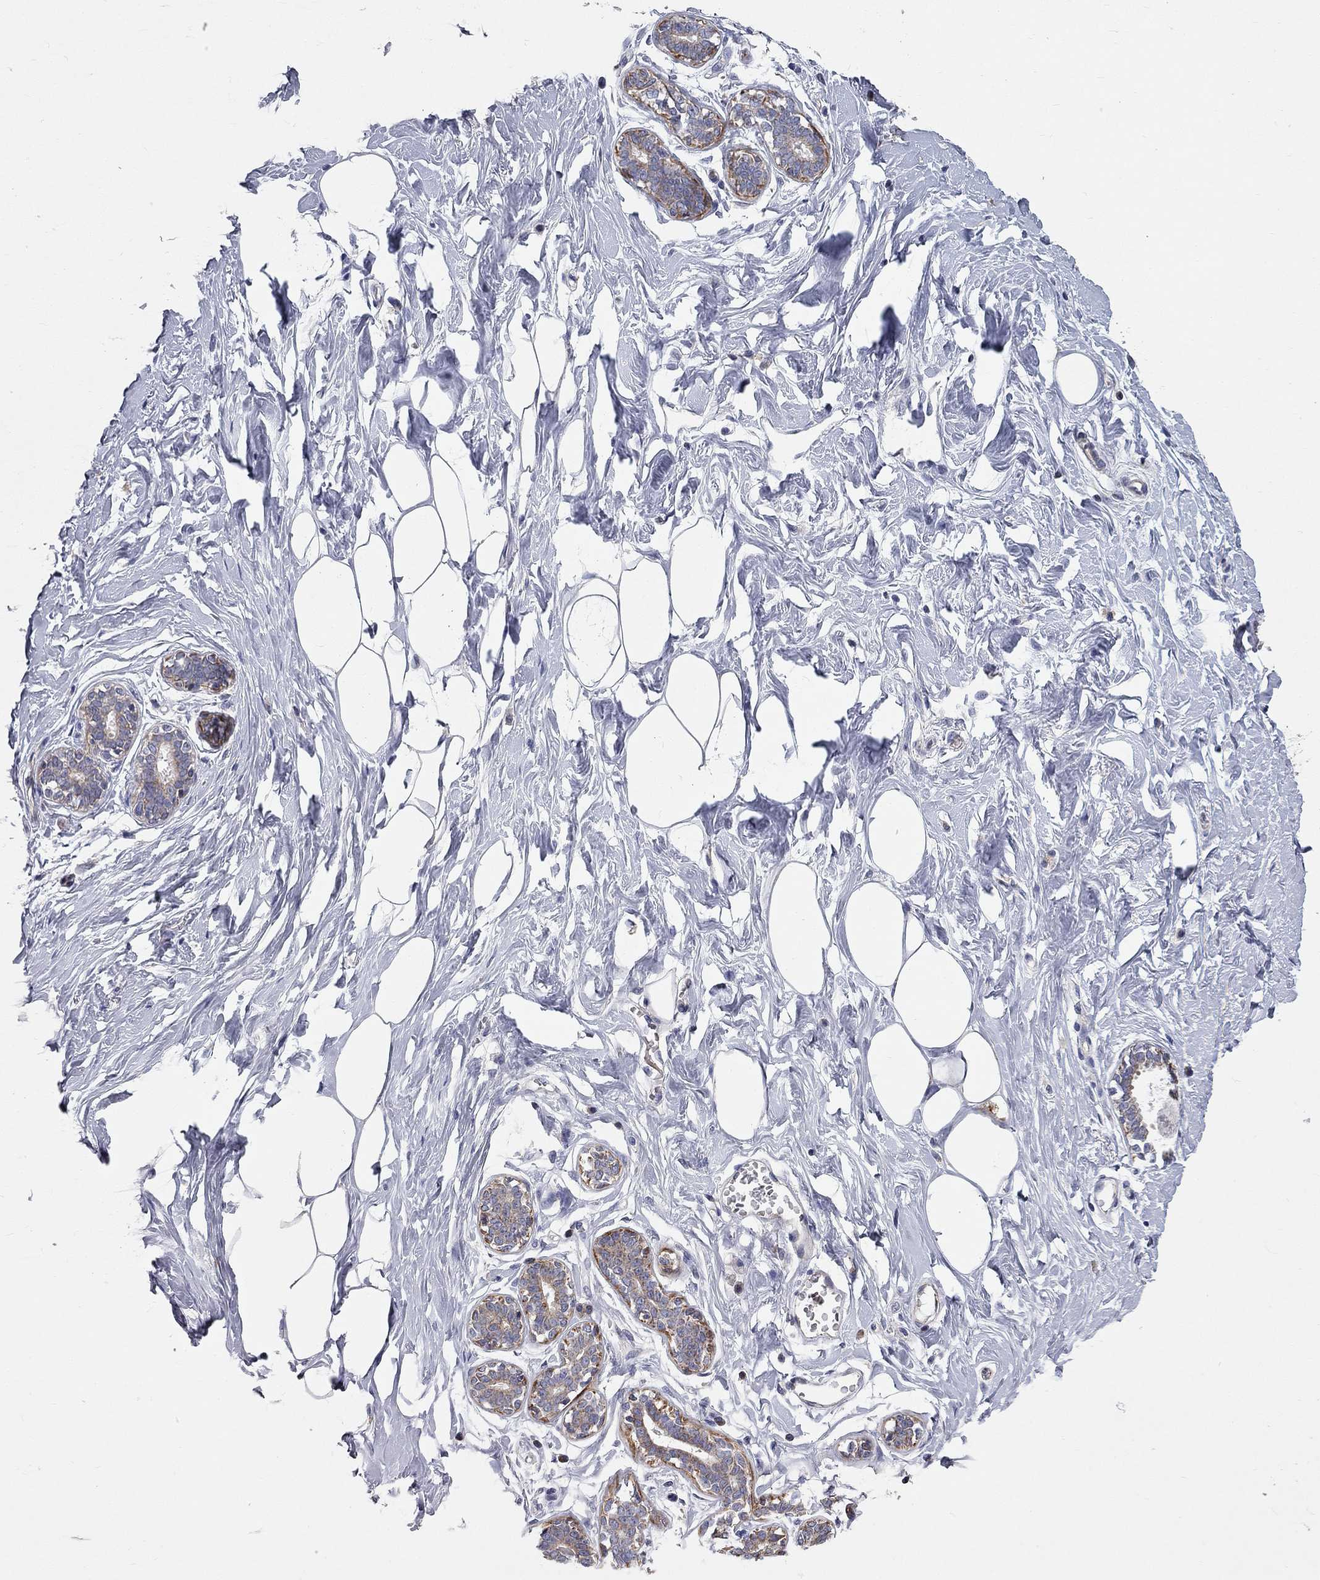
{"staining": {"intensity": "negative", "quantity": "none", "location": "none"}, "tissue": "breast", "cell_type": "Adipocytes", "image_type": "normal", "snomed": [{"axis": "morphology", "description": "Normal tissue, NOS"}, {"axis": "morphology", "description": "Lobular carcinoma, in situ"}, {"axis": "topography", "description": "Breast"}], "caption": "Immunohistochemical staining of normal human breast demonstrates no significant positivity in adipocytes. Brightfield microscopy of immunohistochemistry stained with DAB (3,3'-diaminobenzidine) (brown) and hematoxylin (blue), captured at high magnification.", "gene": "KANSL1L", "patient": {"sex": "female", "age": 35}}